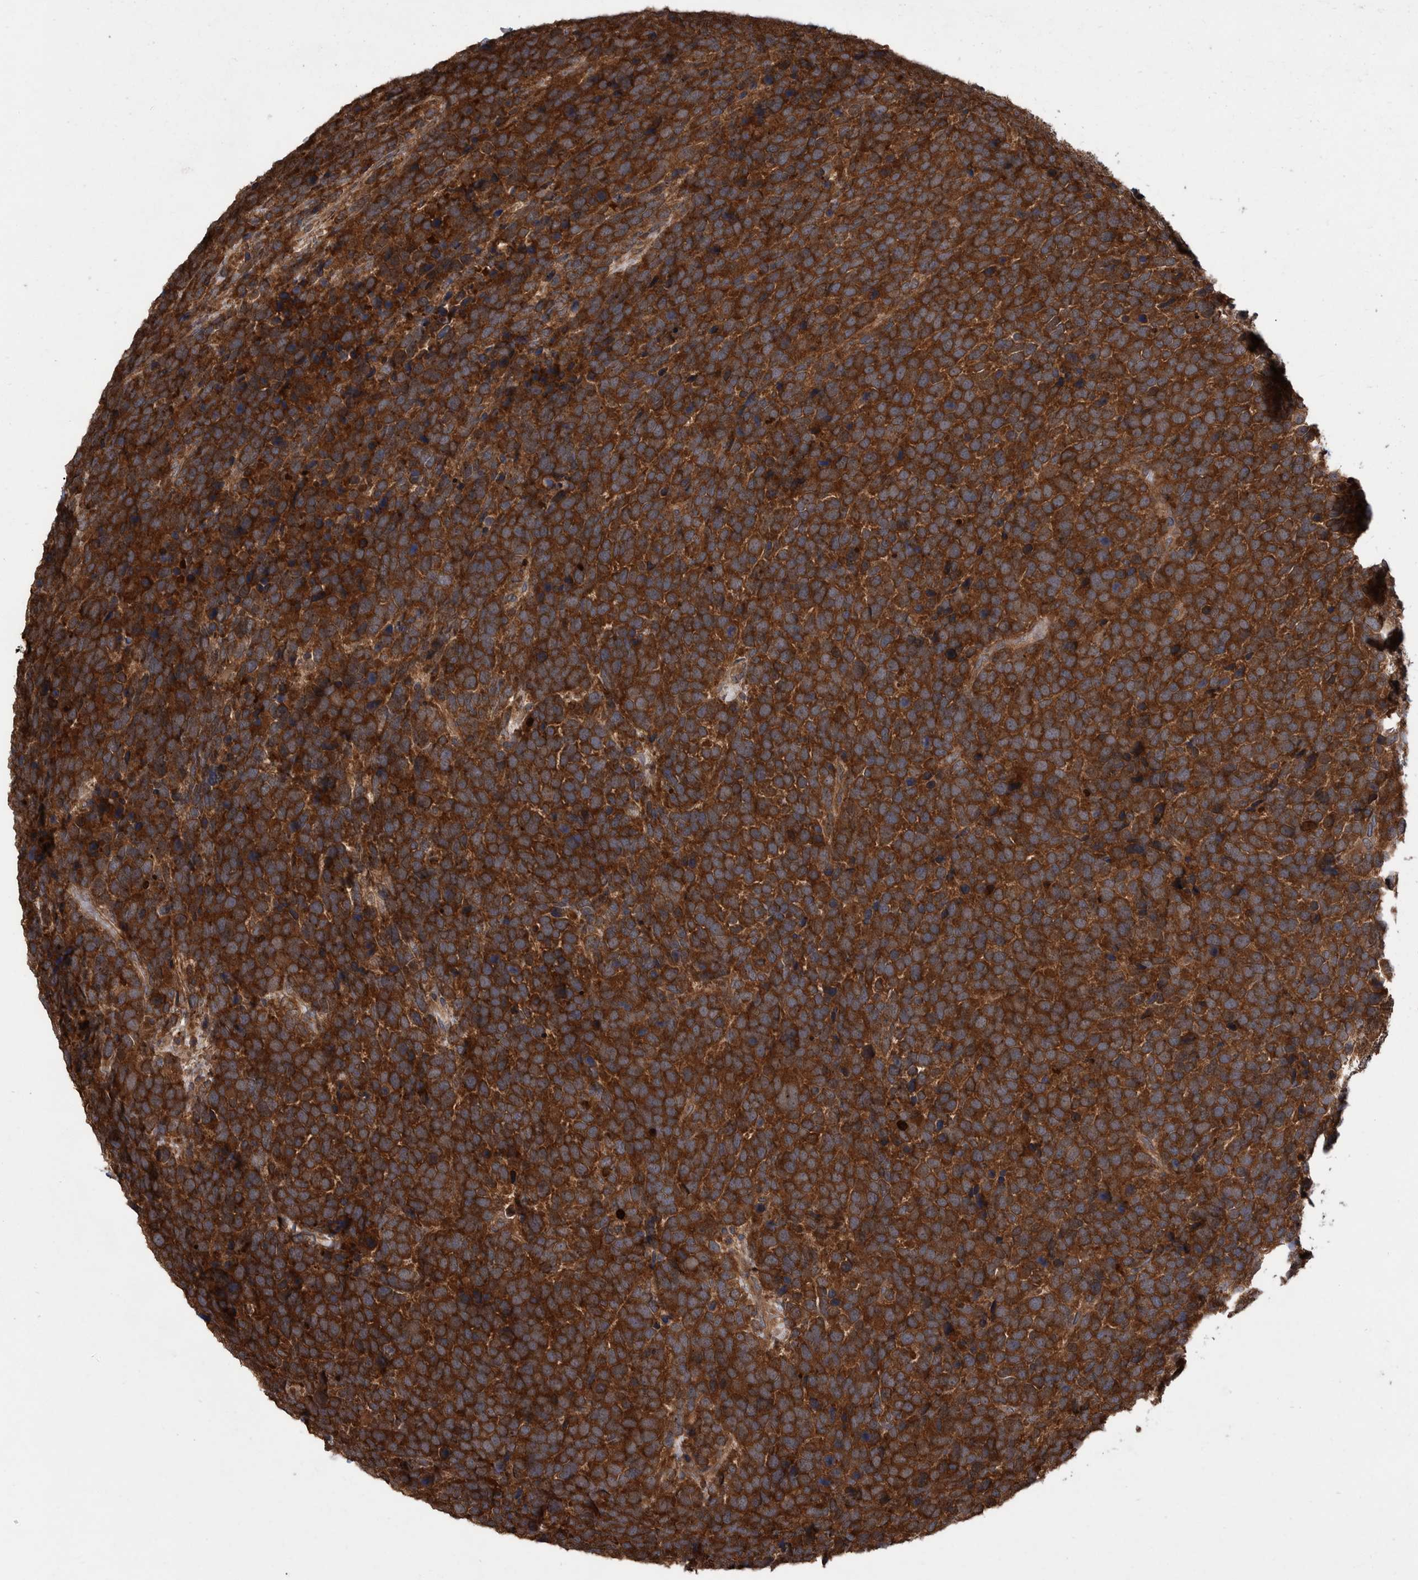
{"staining": {"intensity": "strong", "quantity": ">75%", "location": "cytoplasmic/membranous"}, "tissue": "urothelial cancer", "cell_type": "Tumor cells", "image_type": "cancer", "snomed": [{"axis": "morphology", "description": "Urothelial carcinoma, High grade"}, {"axis": "topography", "description": "Urinary bladder"}], "caption": "Protein expression analysis of urothelial carcinoma (high-grade) demonstrates strong cytoplasmic/membranous positivity in about >75% of tumor cells. (DAB IHC, brown staining for protein, blue staining for nuclei).", "gene": "VBP1", "patient": {"sex": "female", "age": 82}}